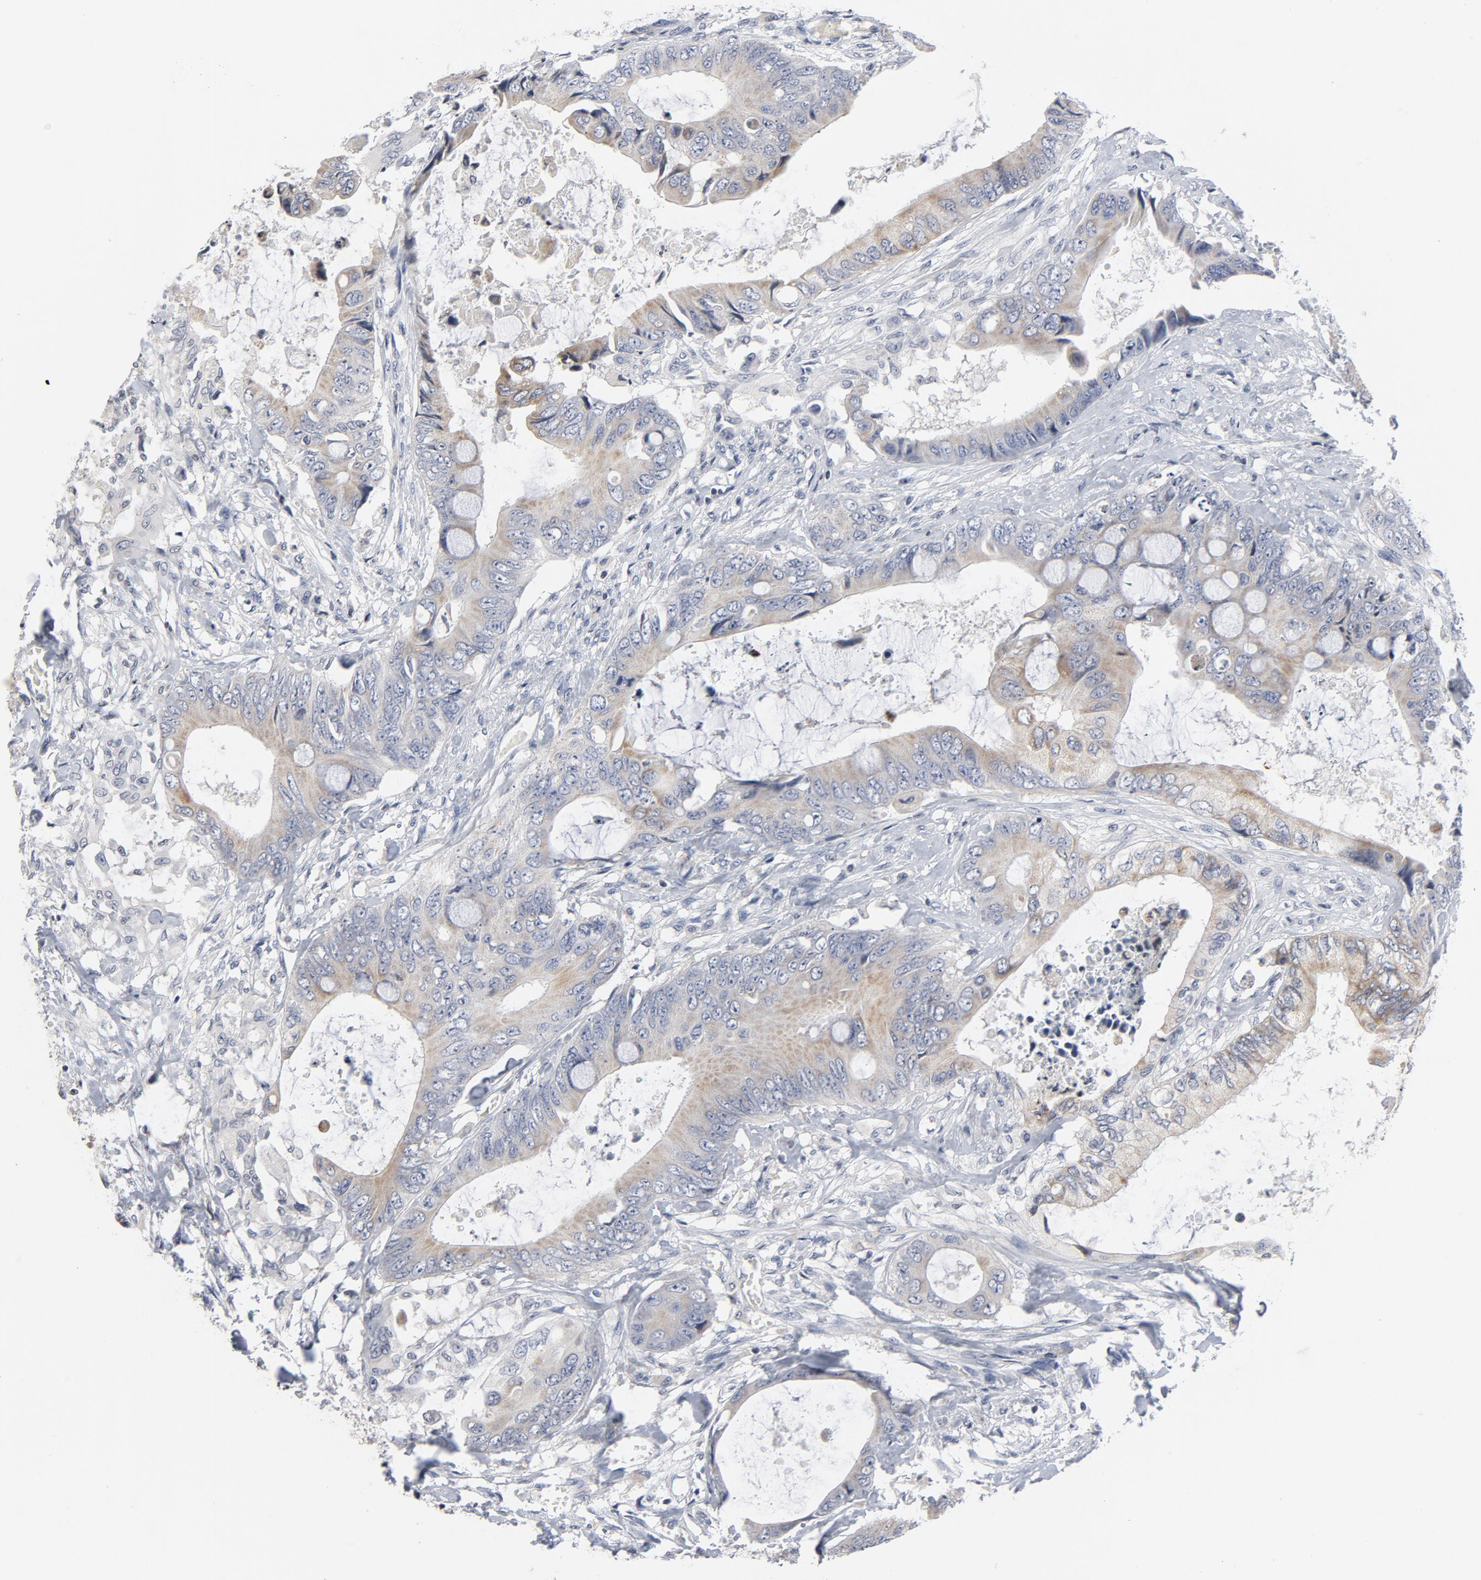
{"staining": {"intensity": "weak", "quantity": "25%-75%", "location": "cytoplasmic/membranous"}, "tissue": "colorectal cancer", "cell_type": "Tumor cells", "image_type": "cancer", "snomed": [{"axis": "morphology", "description": "Normal tissue, NOS"}, {"axis": "morphology", "description": "Adenocarcinoma, NOS"}, {"axis": "topography", "description": "Rectum"}, {"axis": "topography", "description": "Peripheral nerve tissue"}], "caption": "Weak cytoplasmic/membranous staining for a protein is present in approximately 25%-75% of tumor cells of adenocarcinoma (colorectal) using IHC.", "gene": "TCL1A", "patient": {"sex": "female", "age": 77}}